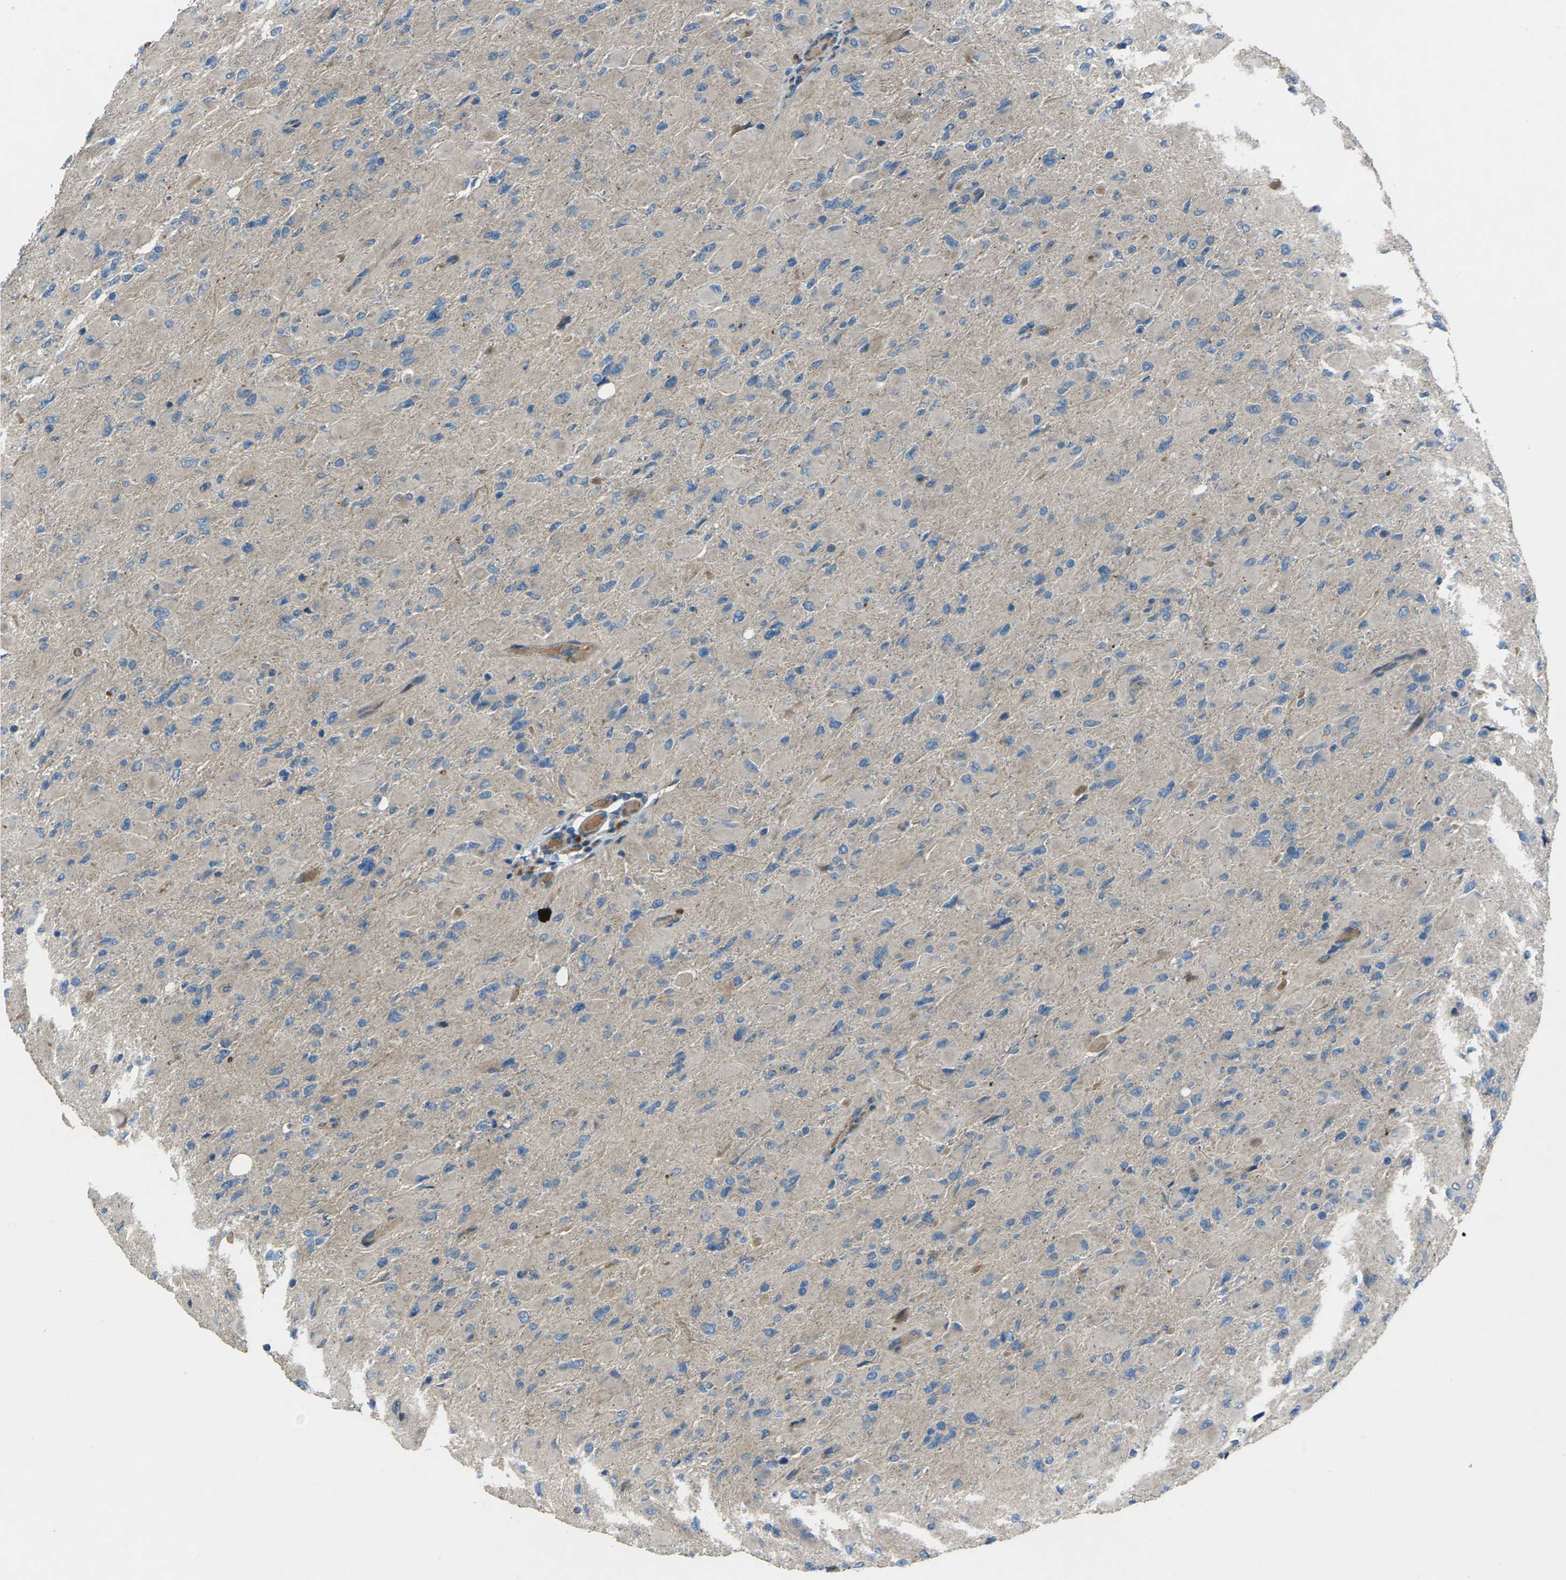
{"staining": {"intensity": "weak", "quantity": ">75%", "location": "cytoplasmic/membranous"}, "tissue": "glioma", "cell_type": "Tumor cells", "image_type": "cancer", "snomed": [{"axis": "morphology", "description": "Glioma, malignant, High grade"}, {"axis": "topography", "description": "Cerebral cortex"}], "caption": "Immunohistochemical staining of glioma demonstrates weak cytoplasmic/membranous protein staining in about >75% of tumor cells.", "gene": "EDNRA", "patient": {"sex": "female", "age": 36}}